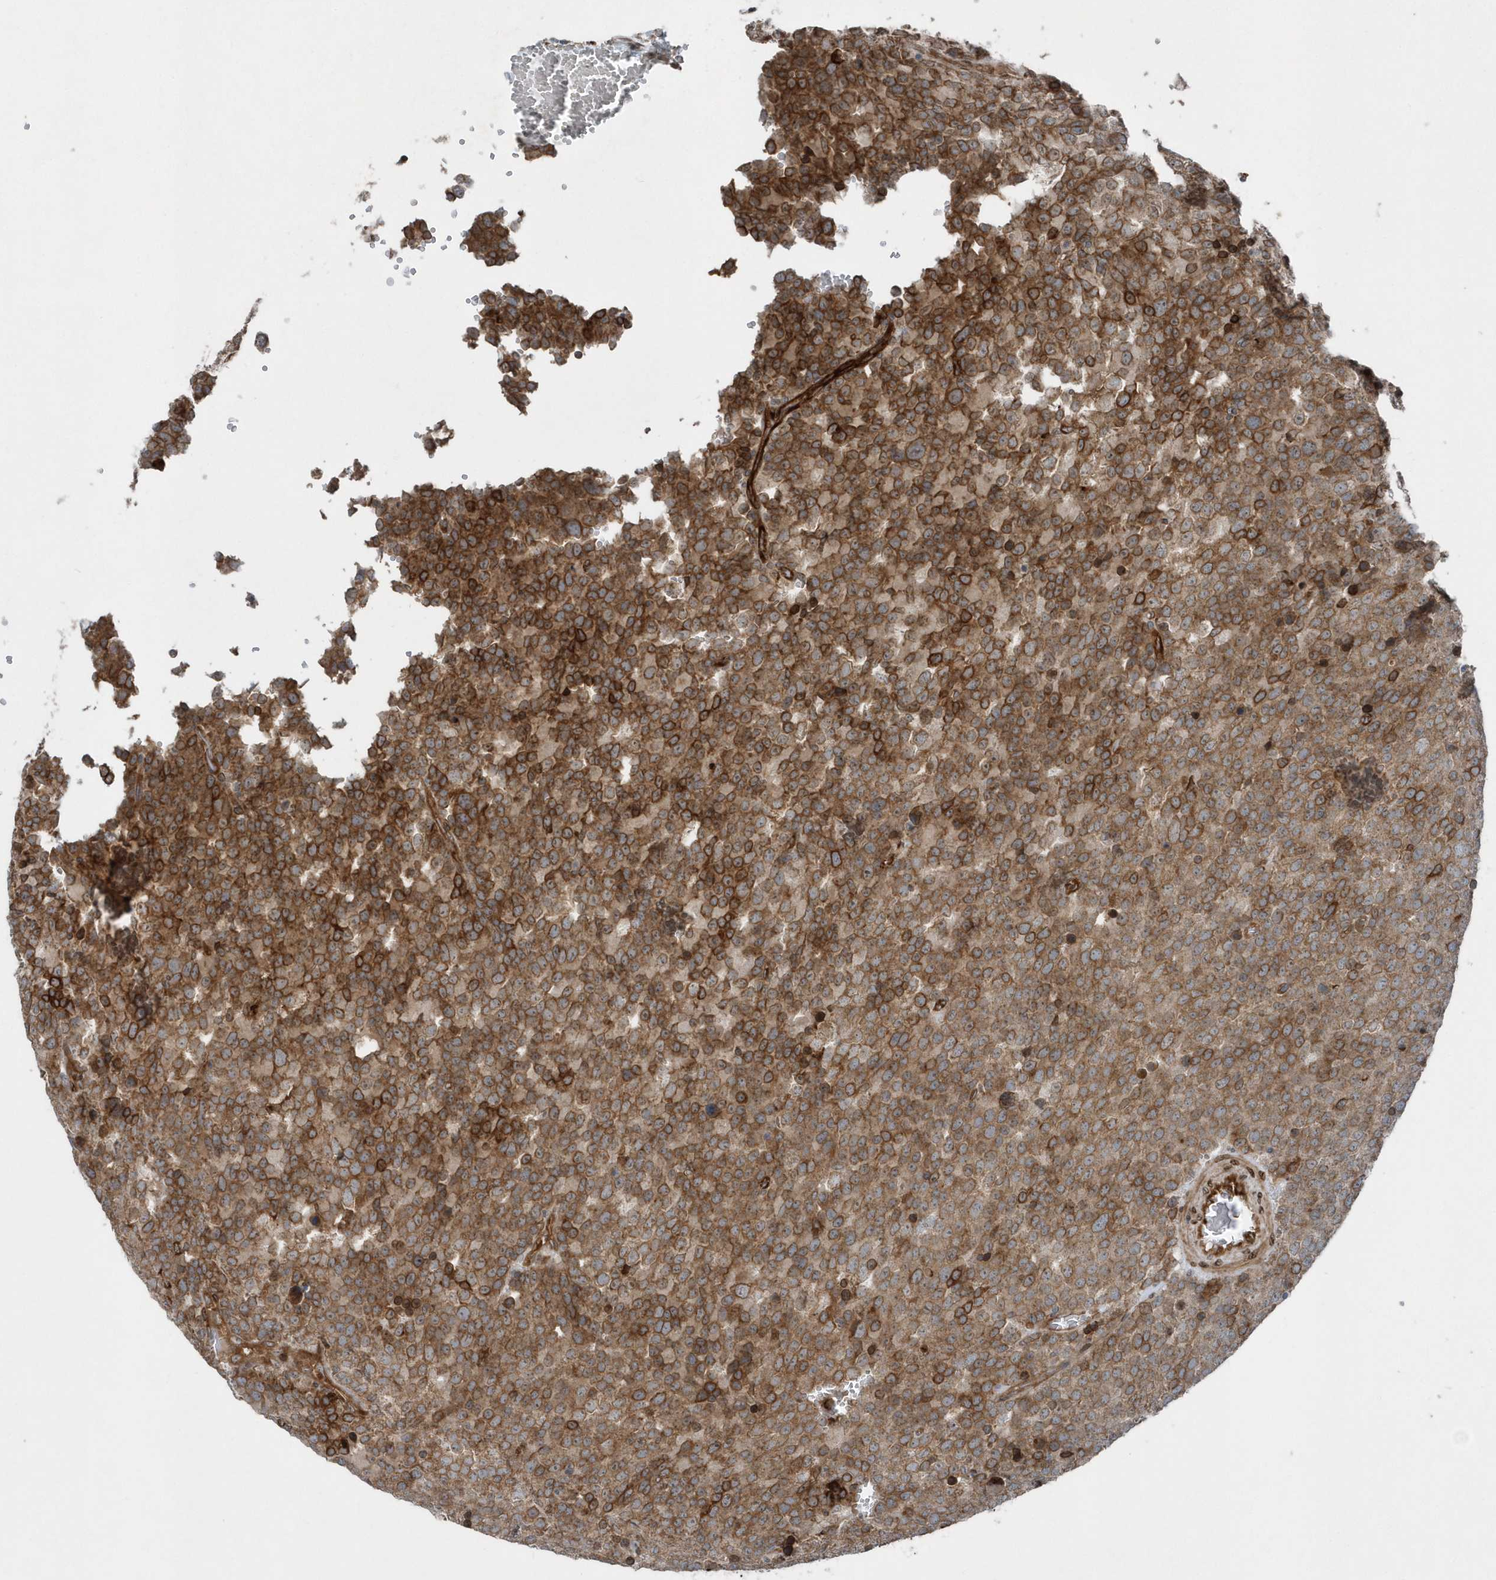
{"staining": {"intensity": "moderate", "quantity": ">75%", "location": "cytoplasmic/membranous"}, "tissue": "testis cancer", "cell_type": "Tumor cells", "image_type": "cancer", "snomed": [{"axis": "morphology", "description": "Seminoma, NOS"}, {"axis": "topography", "description": "Testis"}], "caption": "DAB (3,3'-diaminobenzidine) immunohistochemical staining of testis cancer demonstrates moderate cytoplasmic/membranous protein staining in approximately >75% of tumor cells.", "gene": "MCC", "patient": {"sex": "male", "age": 71}}